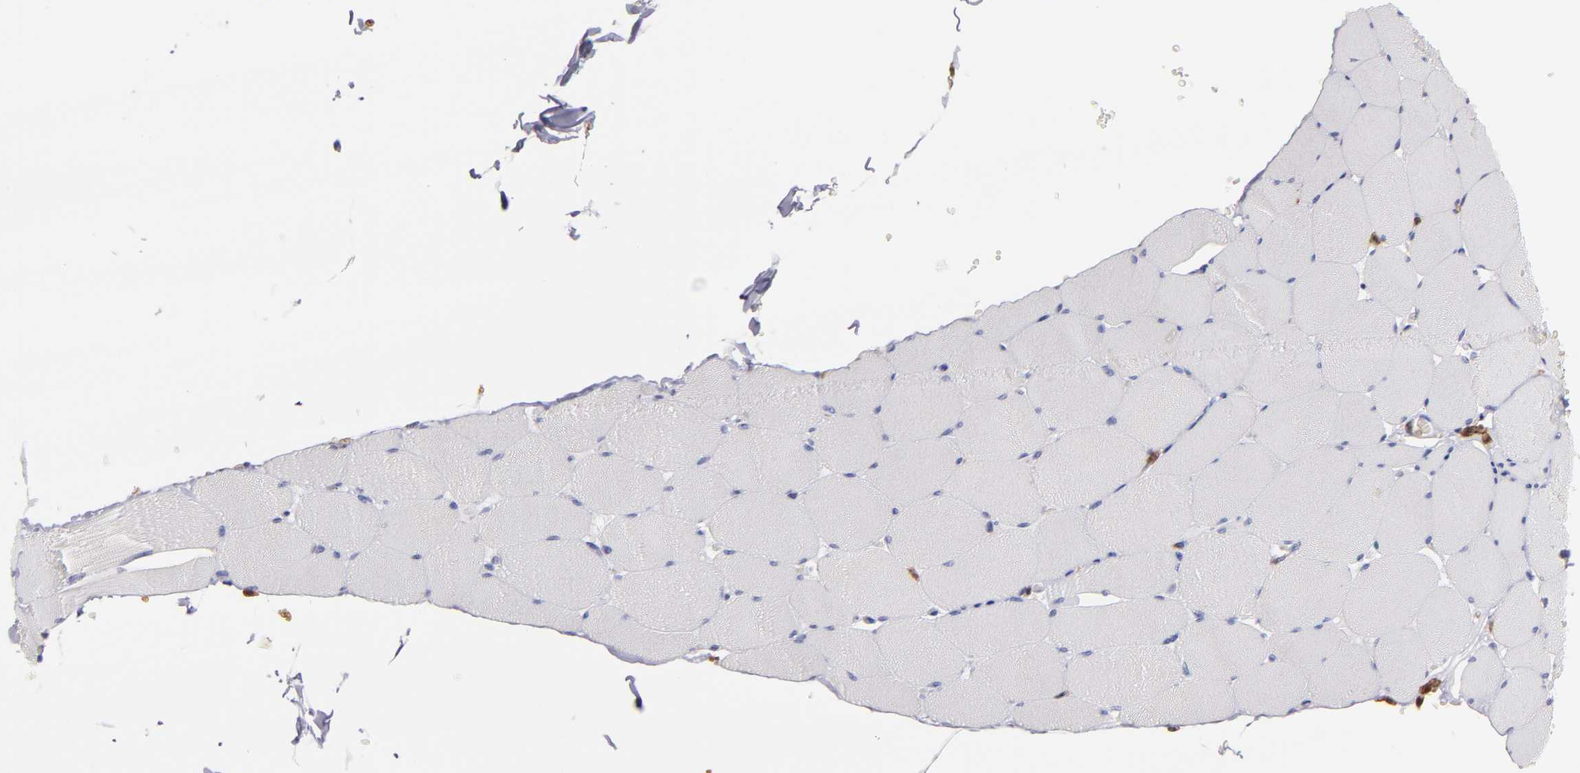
{"staining": {"intensity": "negative", "quantity": "none", "location": "none"}, "tissue": "skeletal muscle", "cell_type": "Myocytes", "image_type": "normal", "snomed": [{"axis": "morphology", "description": "Normal tissue, NOS"}, {"axis": "topography", "description": "Skeletal muscle"}], "caption": "The image demonstrates no staining of myocytes in unremarkable skeletal muscle.", "gene": "PRKCD", "patient": {"sex": "male", "age": 62}}